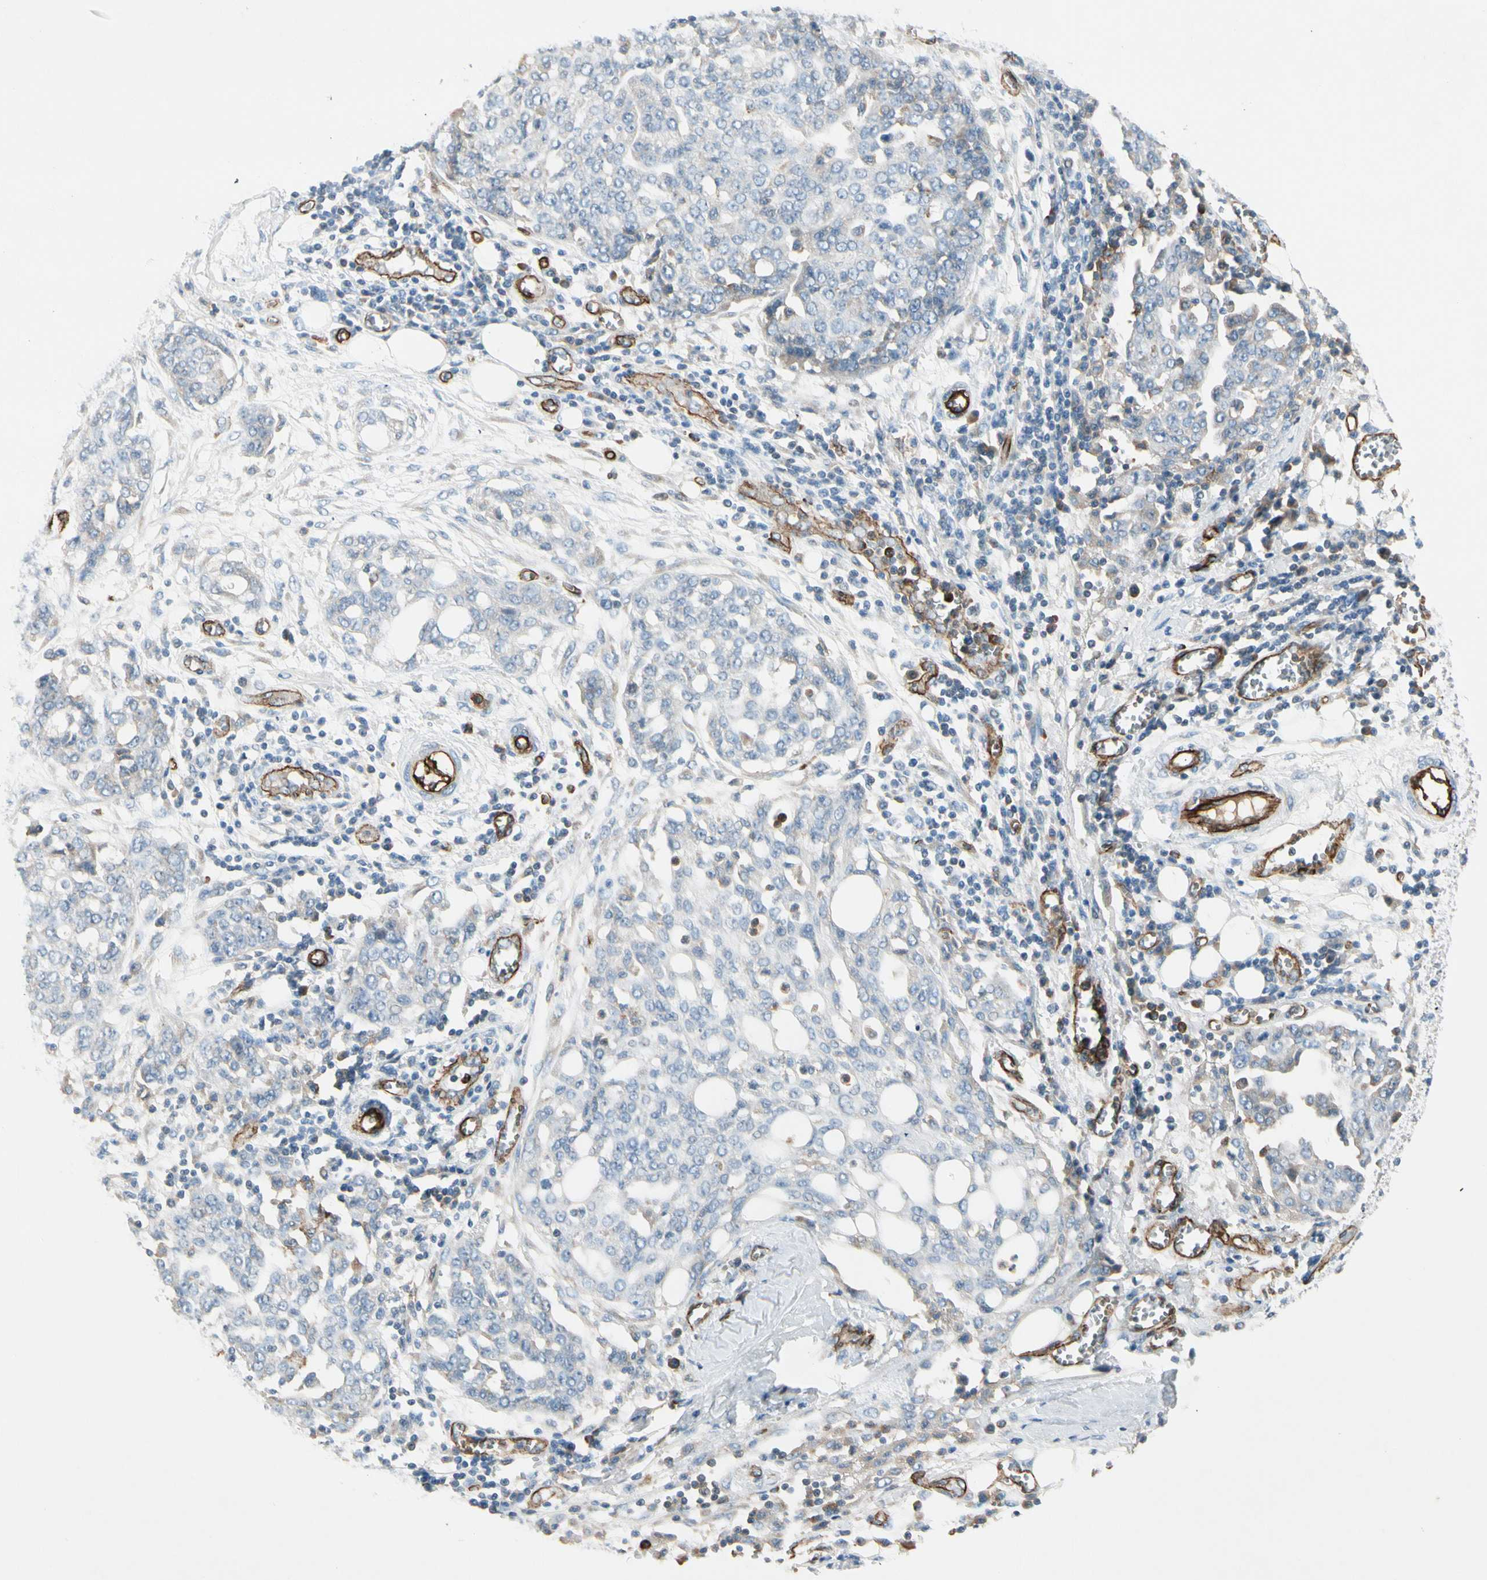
{"staining": {"intensity": "negative", "quantity": "none", "location": "none"}, "tissue": "ovarian cancer", "cell_type": "Tumor cells", "image_type": "cancer", "snomed": [{"axis": "morphology", "description": "Cystadenocarcinoma, serous, NOS"}, {"axis": "topography", "description": "Soft tissue"}, {"axis": "topography", "description": "Ovary"}], "caption": "DAB immunohistochemical staining of ovarian cancer exhibits no significant staining in tumor cells.", "gene": "CD93", "patient": {"sex": "female", "age": 57}}